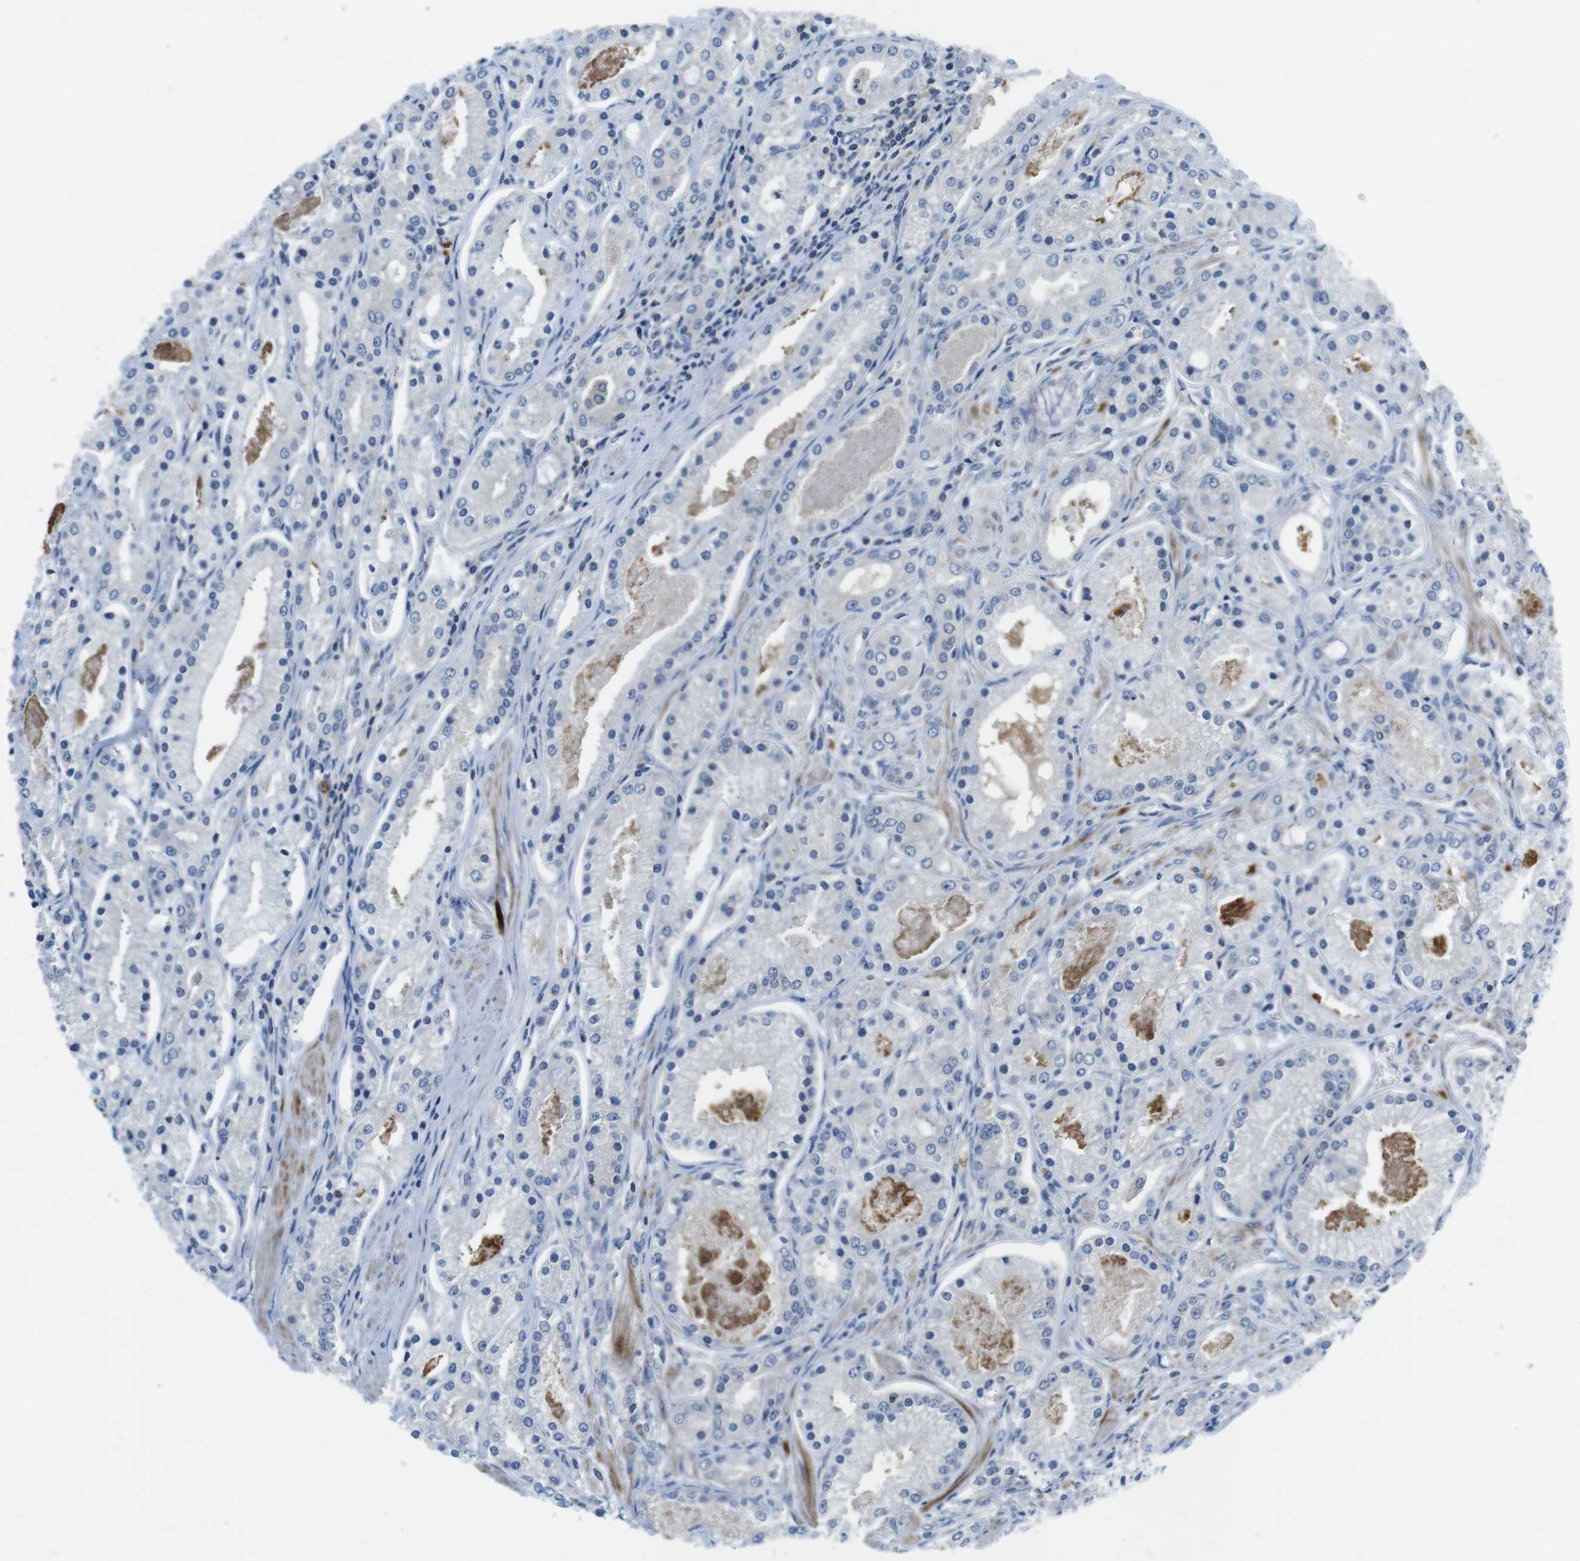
{"staining": {"intensity": "negative", "quantity": "none", "location": "none"}, "tissue": "prostate cancer", "cell_type": "Tumor cells", "image_type": "cancer", "snomed": [{"axis": "morphology", "description": "Adenocarcinoma, High grade"}, {"axis": "topography", "description": "Prostate"}], "caption": "Immunohistochemical staining of prostate cancer demonstrates no significant expression in tumor cells. (Stains: DAB (3,3'-diaminobenzidine) IHC with hematoxylin counter stain, Microscopy: brightfield microscopy at high magnification).", "gene": "PIK3CD", "patient": {"sex": "male", "age": 66}}